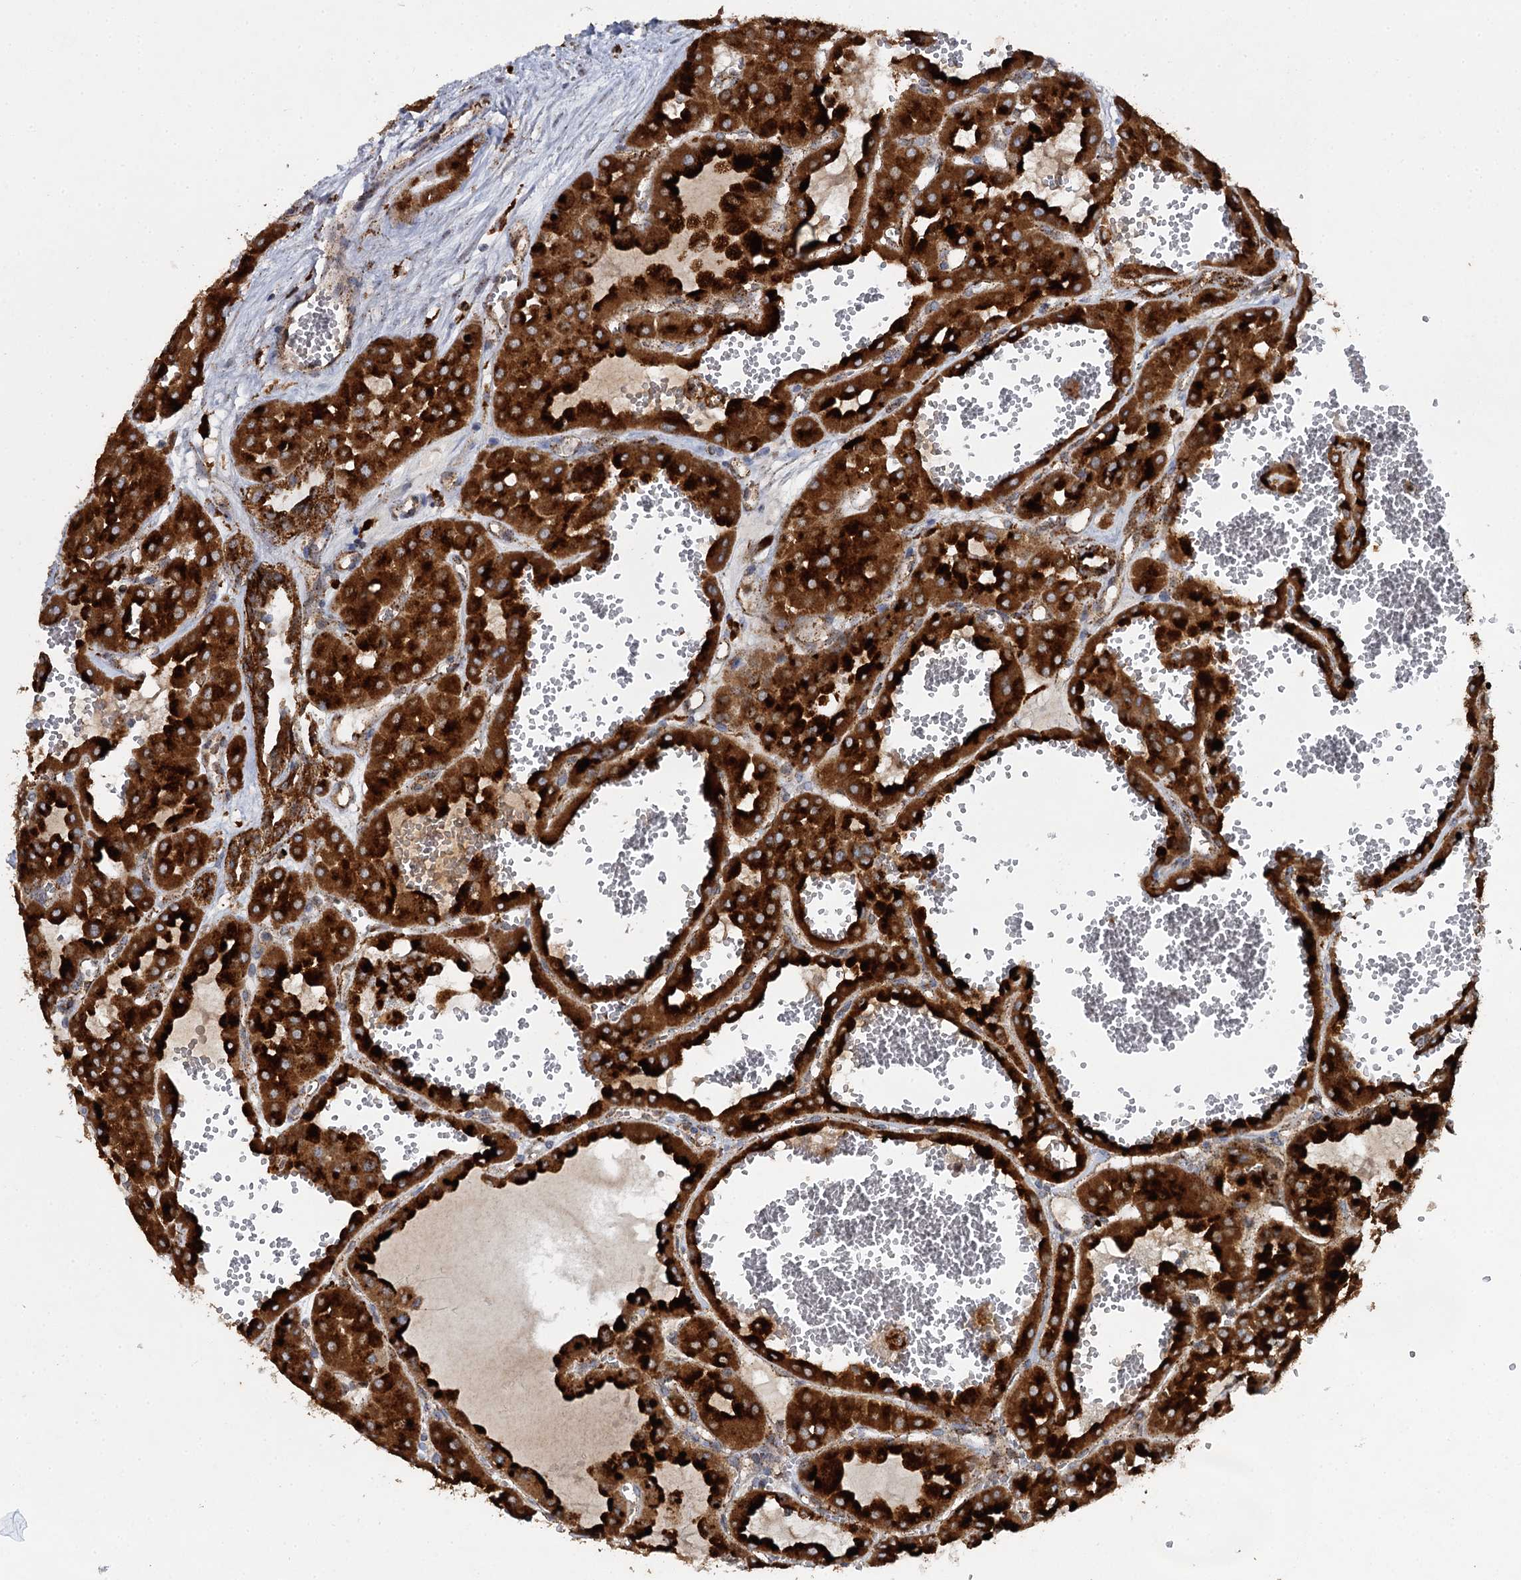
{"staining": {"intensity": "strong", "quantity": ">75%", "location": "cytoplasmic/membranous"}, "tissue": "renal cancer", "cell_type": "Tumor cells", "image_type": "cancer", "snomed": [{"axis": "morphology", "description": "Carcinoma, NOS"}, {"axis": "topography", "description": "Kidney"}], "caption": "IHC of human carcinoma (renal) demonstrates high levels of strong cytoplasmic/membranous staining in about >75% of tumor cells. Immunohistochemistry (ihc) stains the protein in brown and the nuclei are stained blue.", "gene": "GBA1", "patient": {"sex": "female", "age": 75}}